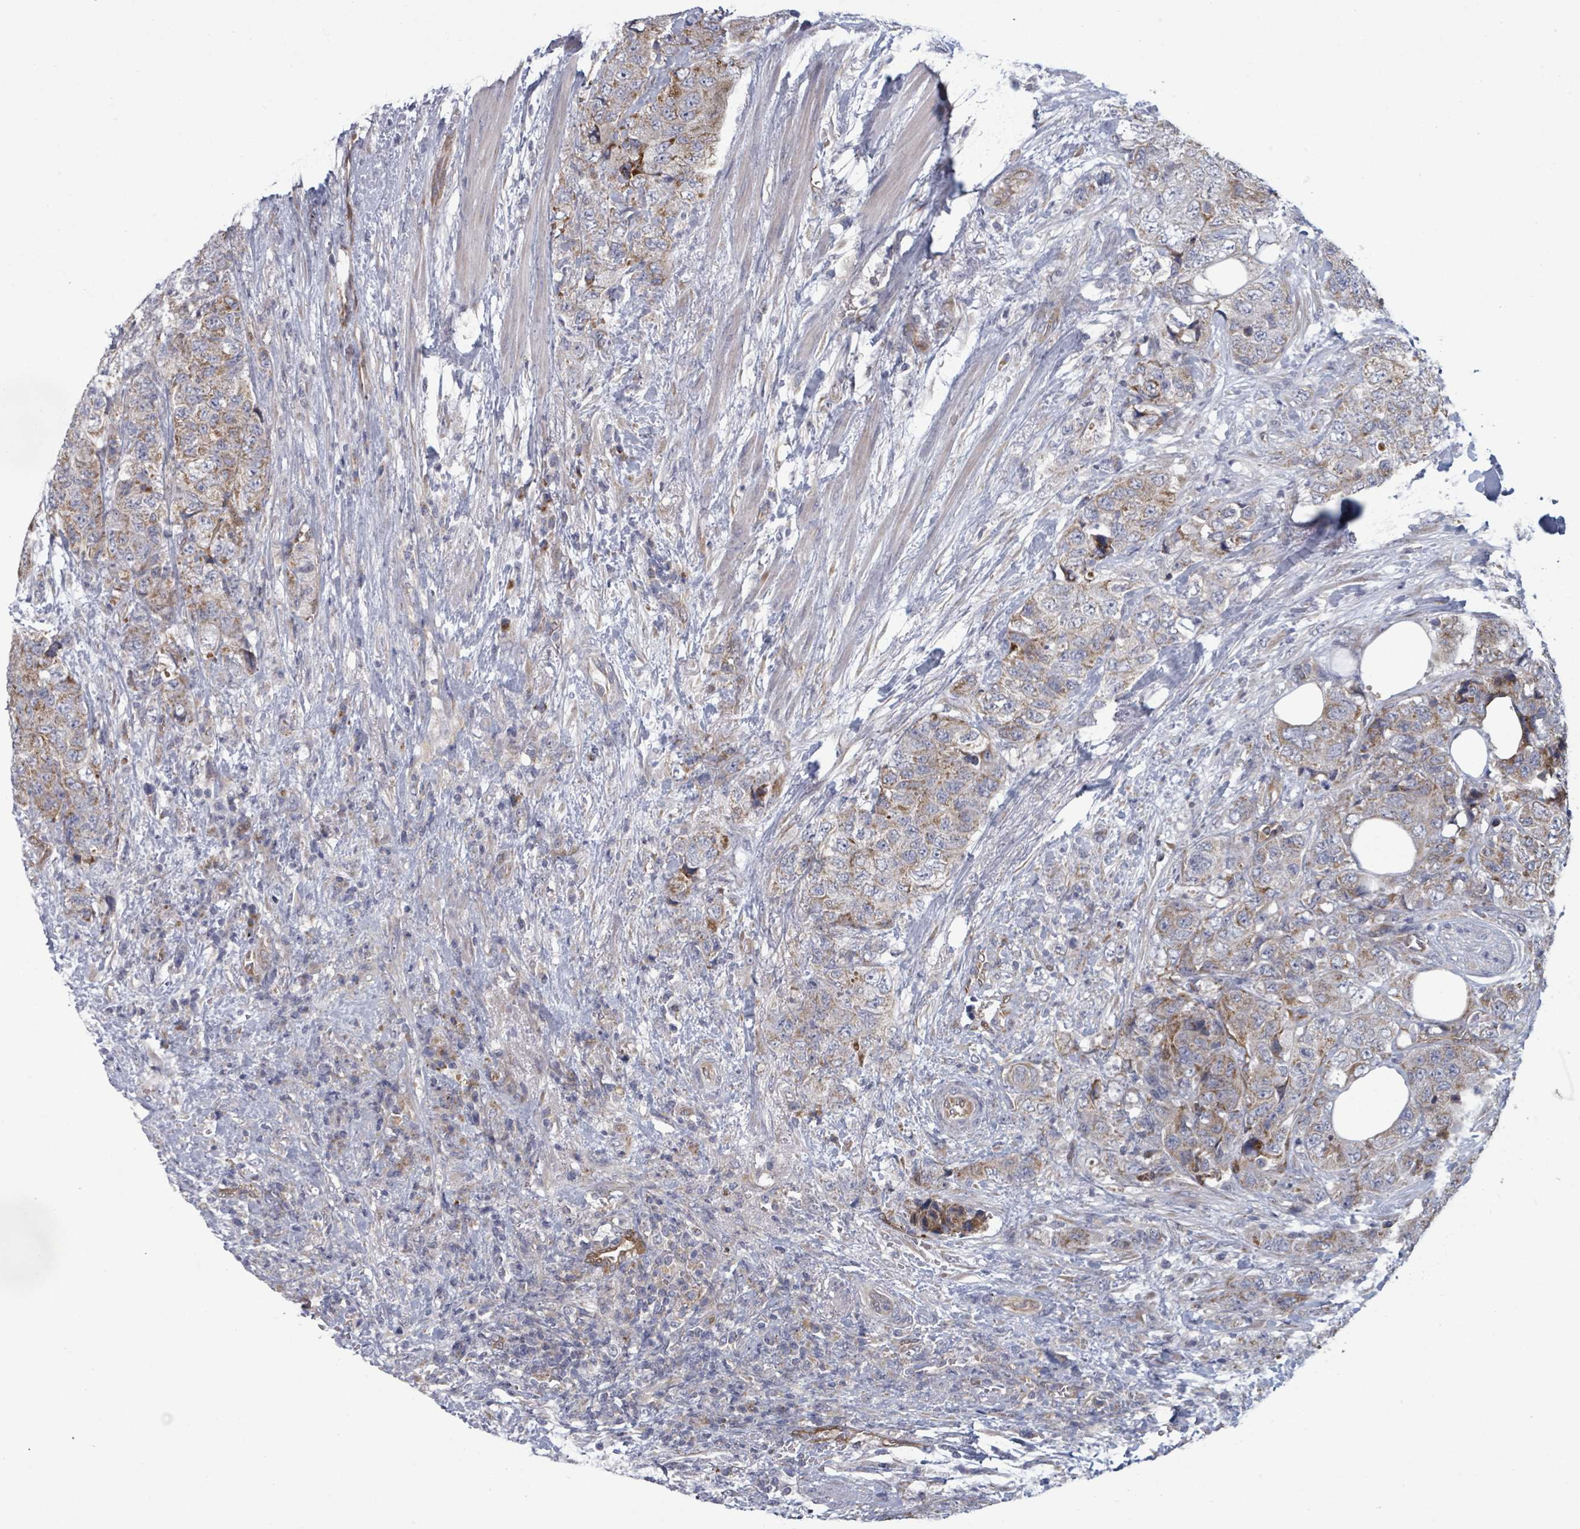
{"staining": {"intensity": "moderate", "quantity": ">75%", "location": "cytoplasmic/membranous"}, "tissue": "urothelial cancer", "cell_type": "Tumor cells", "image_type": "cancer", "snomed": [{"axis": "morphology", "description": "Urothelial carcinoma, High grade"}, {"axis": "topography", "description": "Urinary bladder"}], "caption": "Urothelial cancer stained with immunohistochemistry displays moderate cytoplasmic/membranous expression in about >75% of tumor cells. The staining is performed using DAB brown chromogen to label protein expression. The nuclei are counter-stained blue using hematoxylin.", "gene": "FKBP1A", "patient": {"sex": "female", "age": 78}}